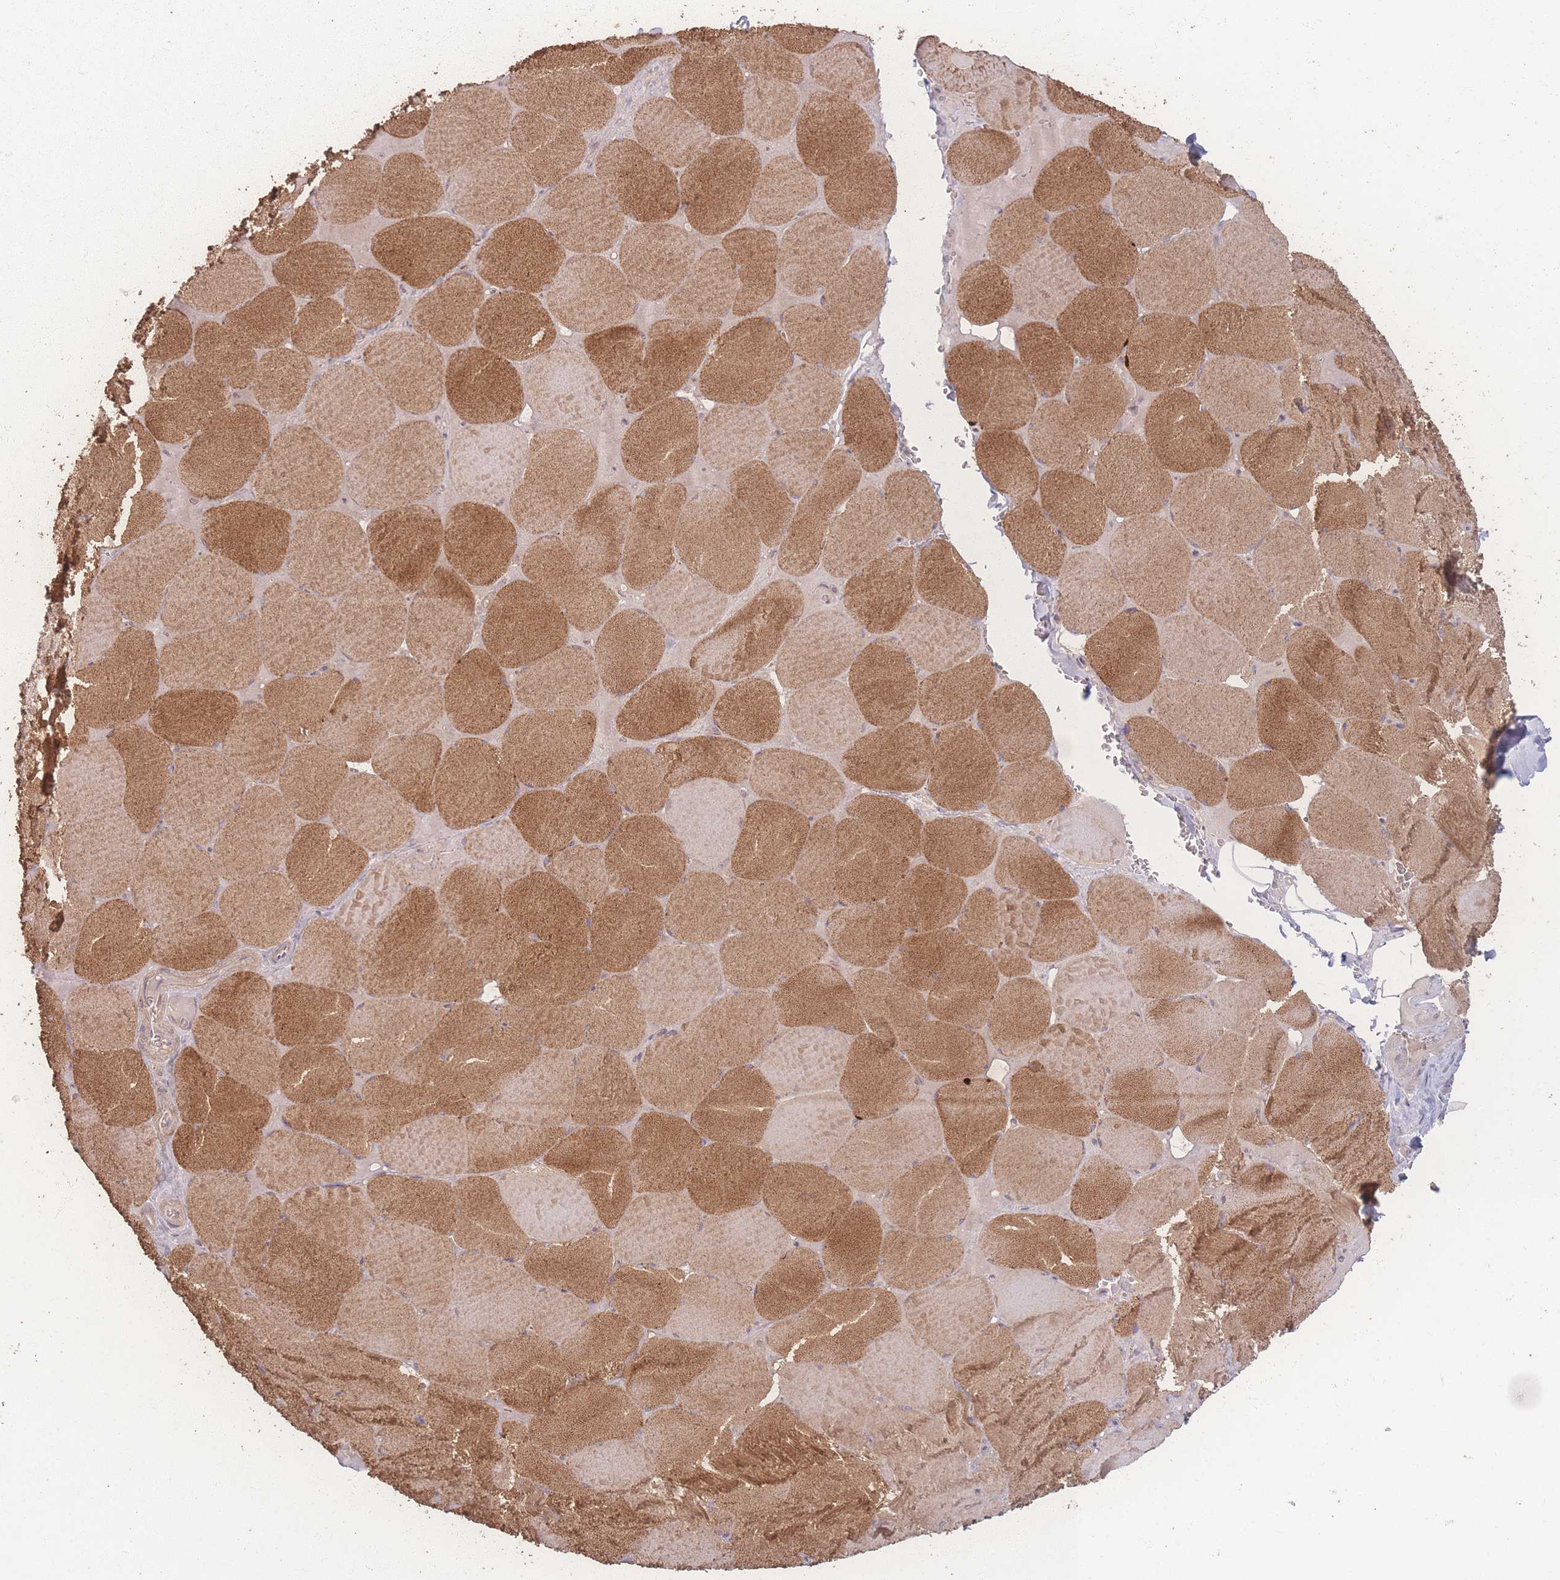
{"staining": {"intensity": "moderate", "quantity": ">75%", "location": "cytoplasmic/membranous"}, "tissue": "skeletal muscle", "cell_type": "Myocytes", "image_type": "normal", "snomed": [{"axis": "morphology", "description": "Normal tissue, NOS"}, {"axis": "topography", "description": "Skeletal muscle"}, {"axis": "topography", "description": "Head-Neck"}], "caption": "Immunohistochemistry (DAB (3,3'-diaminobenzidine)) staining of benign human skeletal muscle demonstrates moderate cytoplasmic/membranous protein staining in about >75% of myocytes.", "gene": "INSR", "patient": {"sex": "male", "age": 66}}